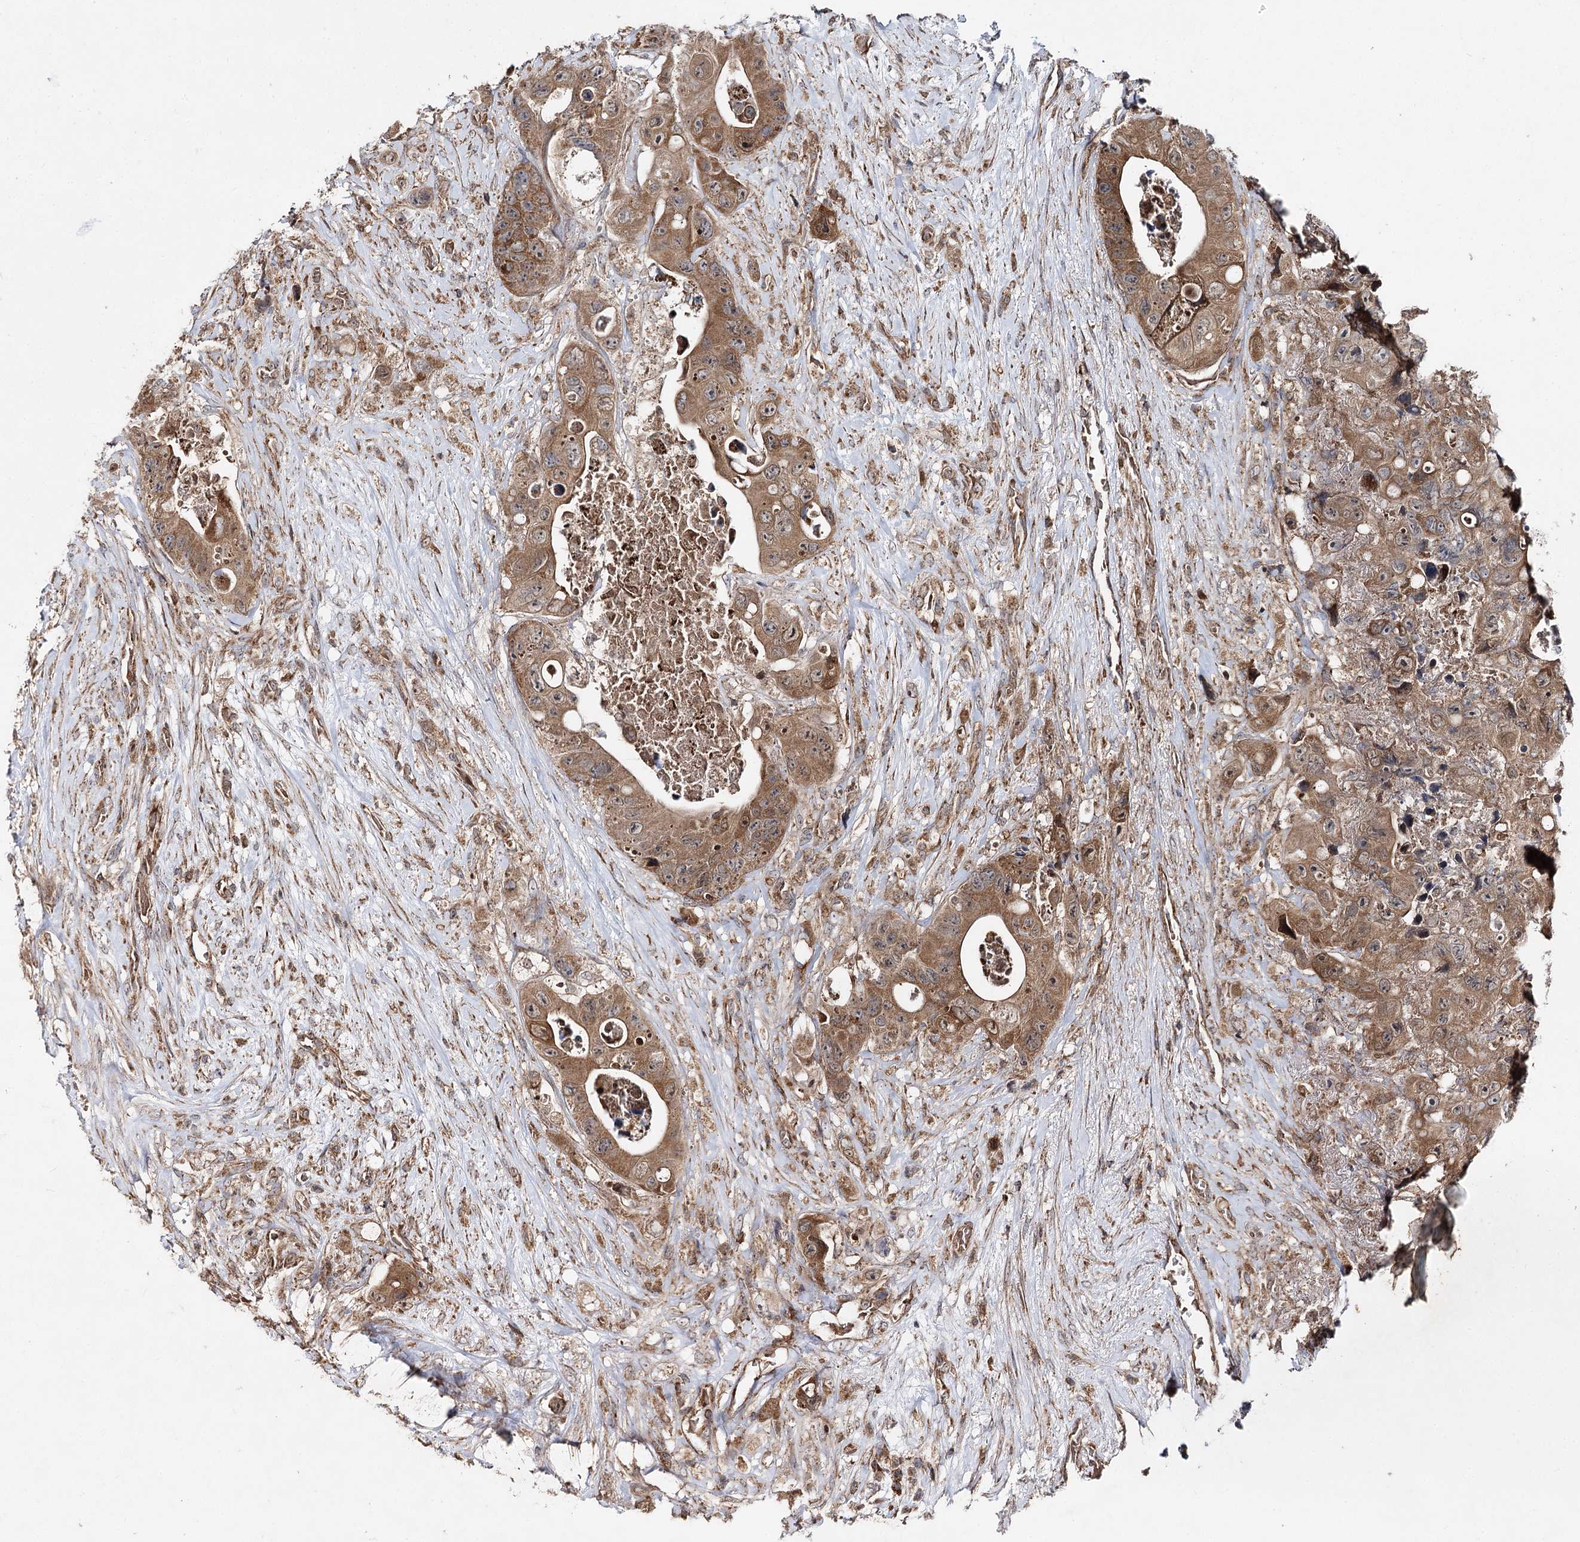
{"staining": {"intensity": "moderate", "quantity": ">75%", "location": "cytoplasmic/membranous"}, "tissue": "colorectal cancer", "cell_type": "Tumor cells", "image_type": "cancer", "snomed": [{"axis": "morphology", "description": "Adenocarcinoma, NOS"}, {"axis": "topography", "description": "Colon"}], "caption": "A photomicrograph of human colorectal adenocarcinoma stained for a protein displays moderate cytoplasmic/membranous brown staining in tumor cells.", "gene": "MINDY3", "patient": {"sex": "female", "age": 46}}